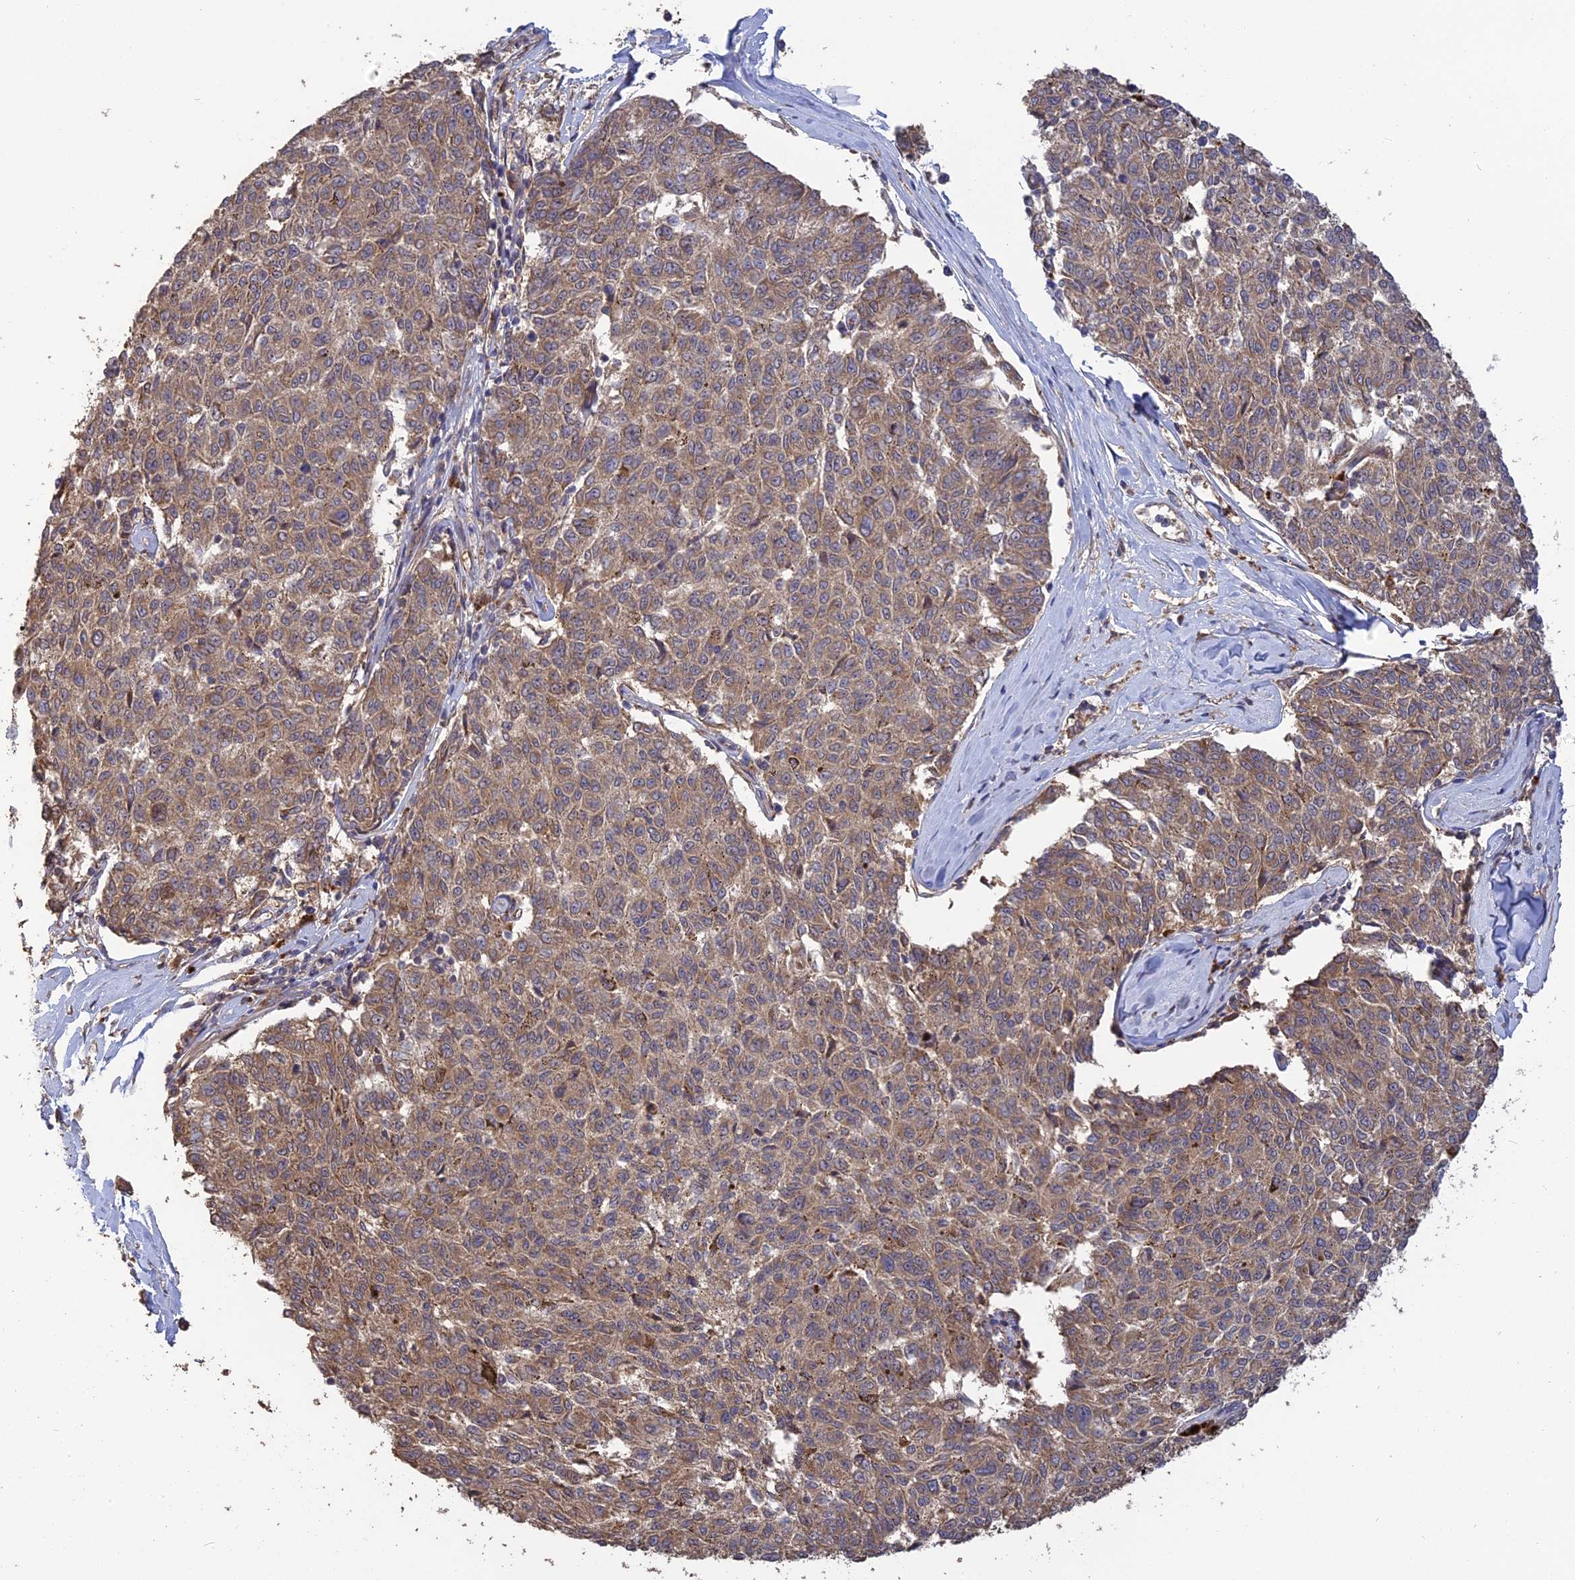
{"staining": {"intensity": "moderate", "quantity": ">75%", "location": "cytoplasmic/membranous"}, "tissue": "melanoma", "cell_type": "Tumor cells", "image_type": "cancer", "snomed": [{"axis": "morphology", "description": "Malignant melanoma, NOS"}, {"axis": "topography", "description": "Skin"}], "caption": "Human malignant melanoma stained with a brown dye reveals moderate cytoplasmic/membranous positive positivity in about >75% of tumor cells.", "gene": "ARHGAP40", "patient": {"sex": "female", "age": 72}}